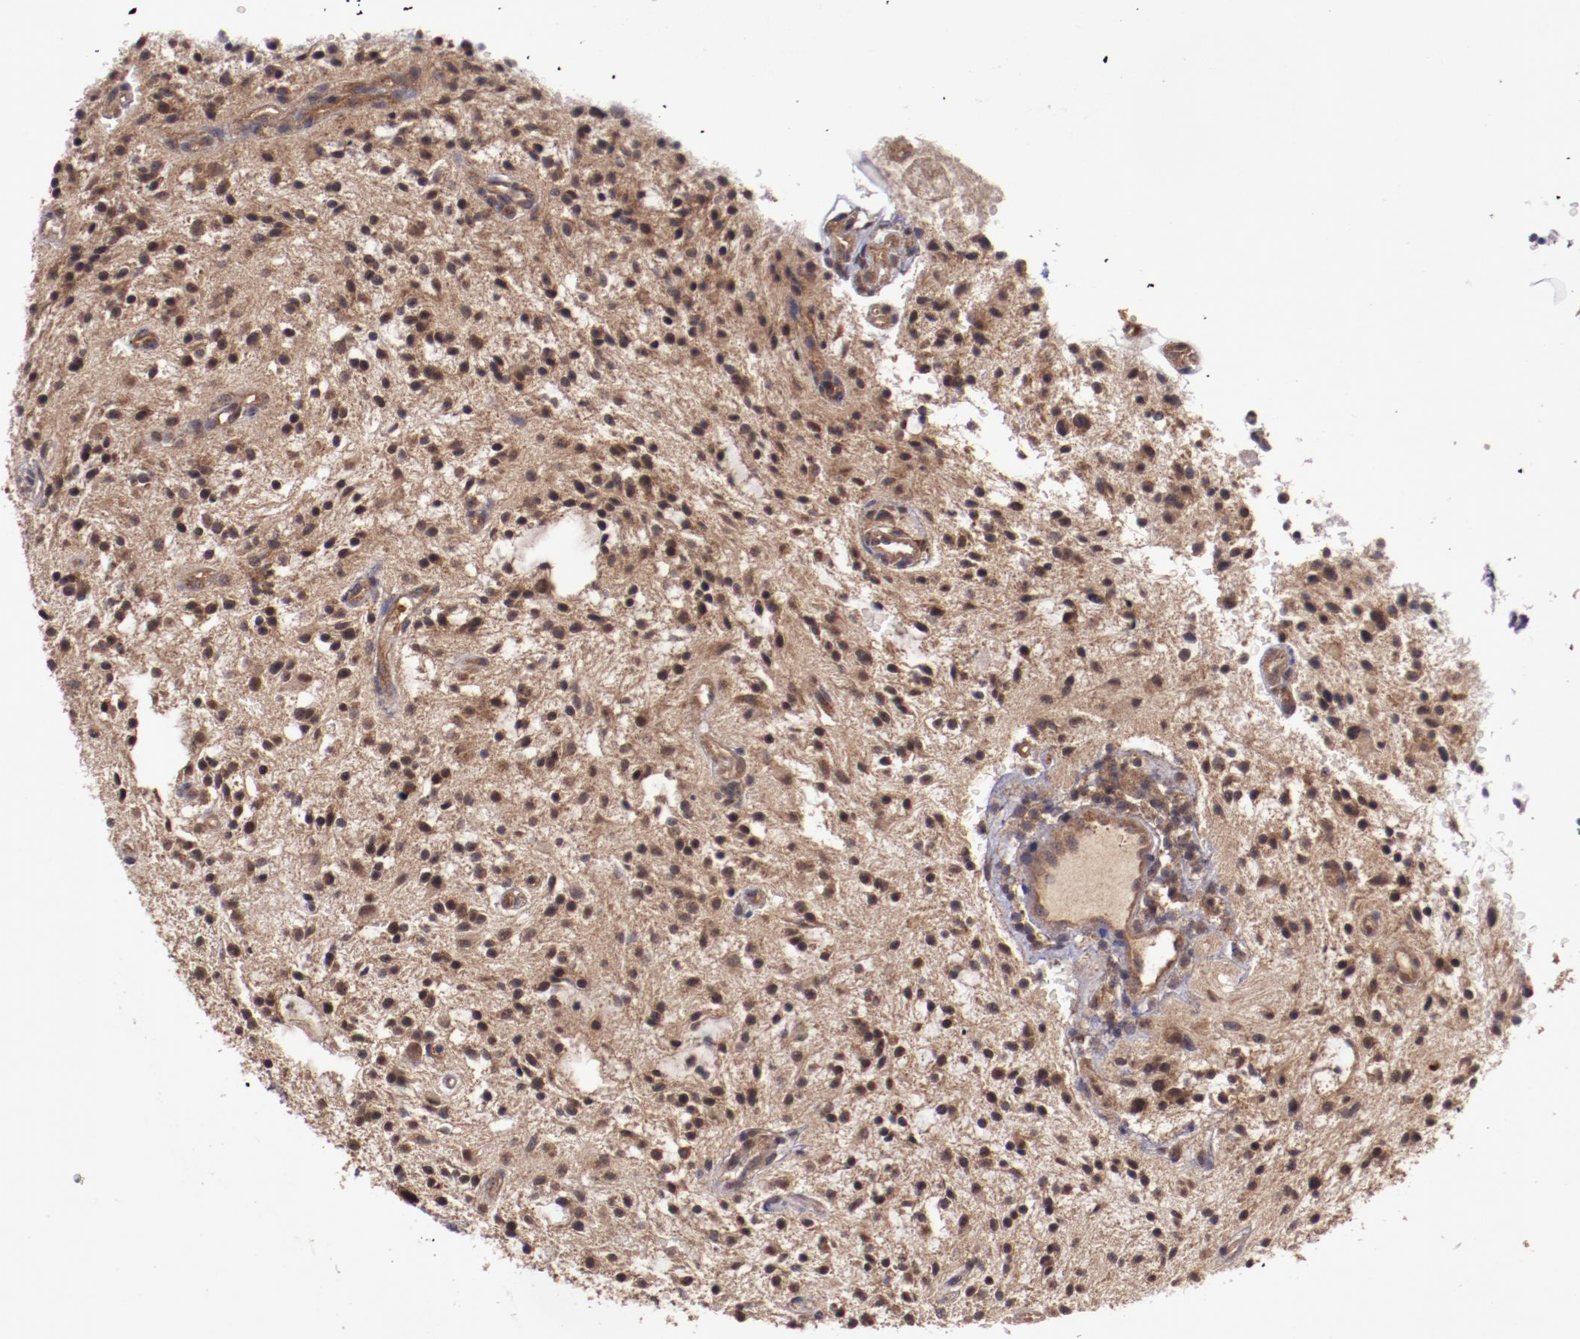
{"staining": {"intensity": "moderate", "quantity": ">75%", "location": "cytoplasmic/membranous,nuclear"}, "tissue": "glioma", "cell_type": "Tumor cells", "image_type": "cancer", "snomed": [{"axis": "morphology", "description": "Glioma, malignant, NOS"}, {"axis": "topography", "description": "Cerebellum"}], "caption": "Moderate cytoplasmic/membranous and nuclear protein staining is identified in about >75% of tumor cells in glioma. (Stains: DAB in brown, nuclei in blue, Microscopy: brightfield microscopy at high magnification).", "gene": "FTSJ1", "patient": {"sex": "female", "age": 10}}